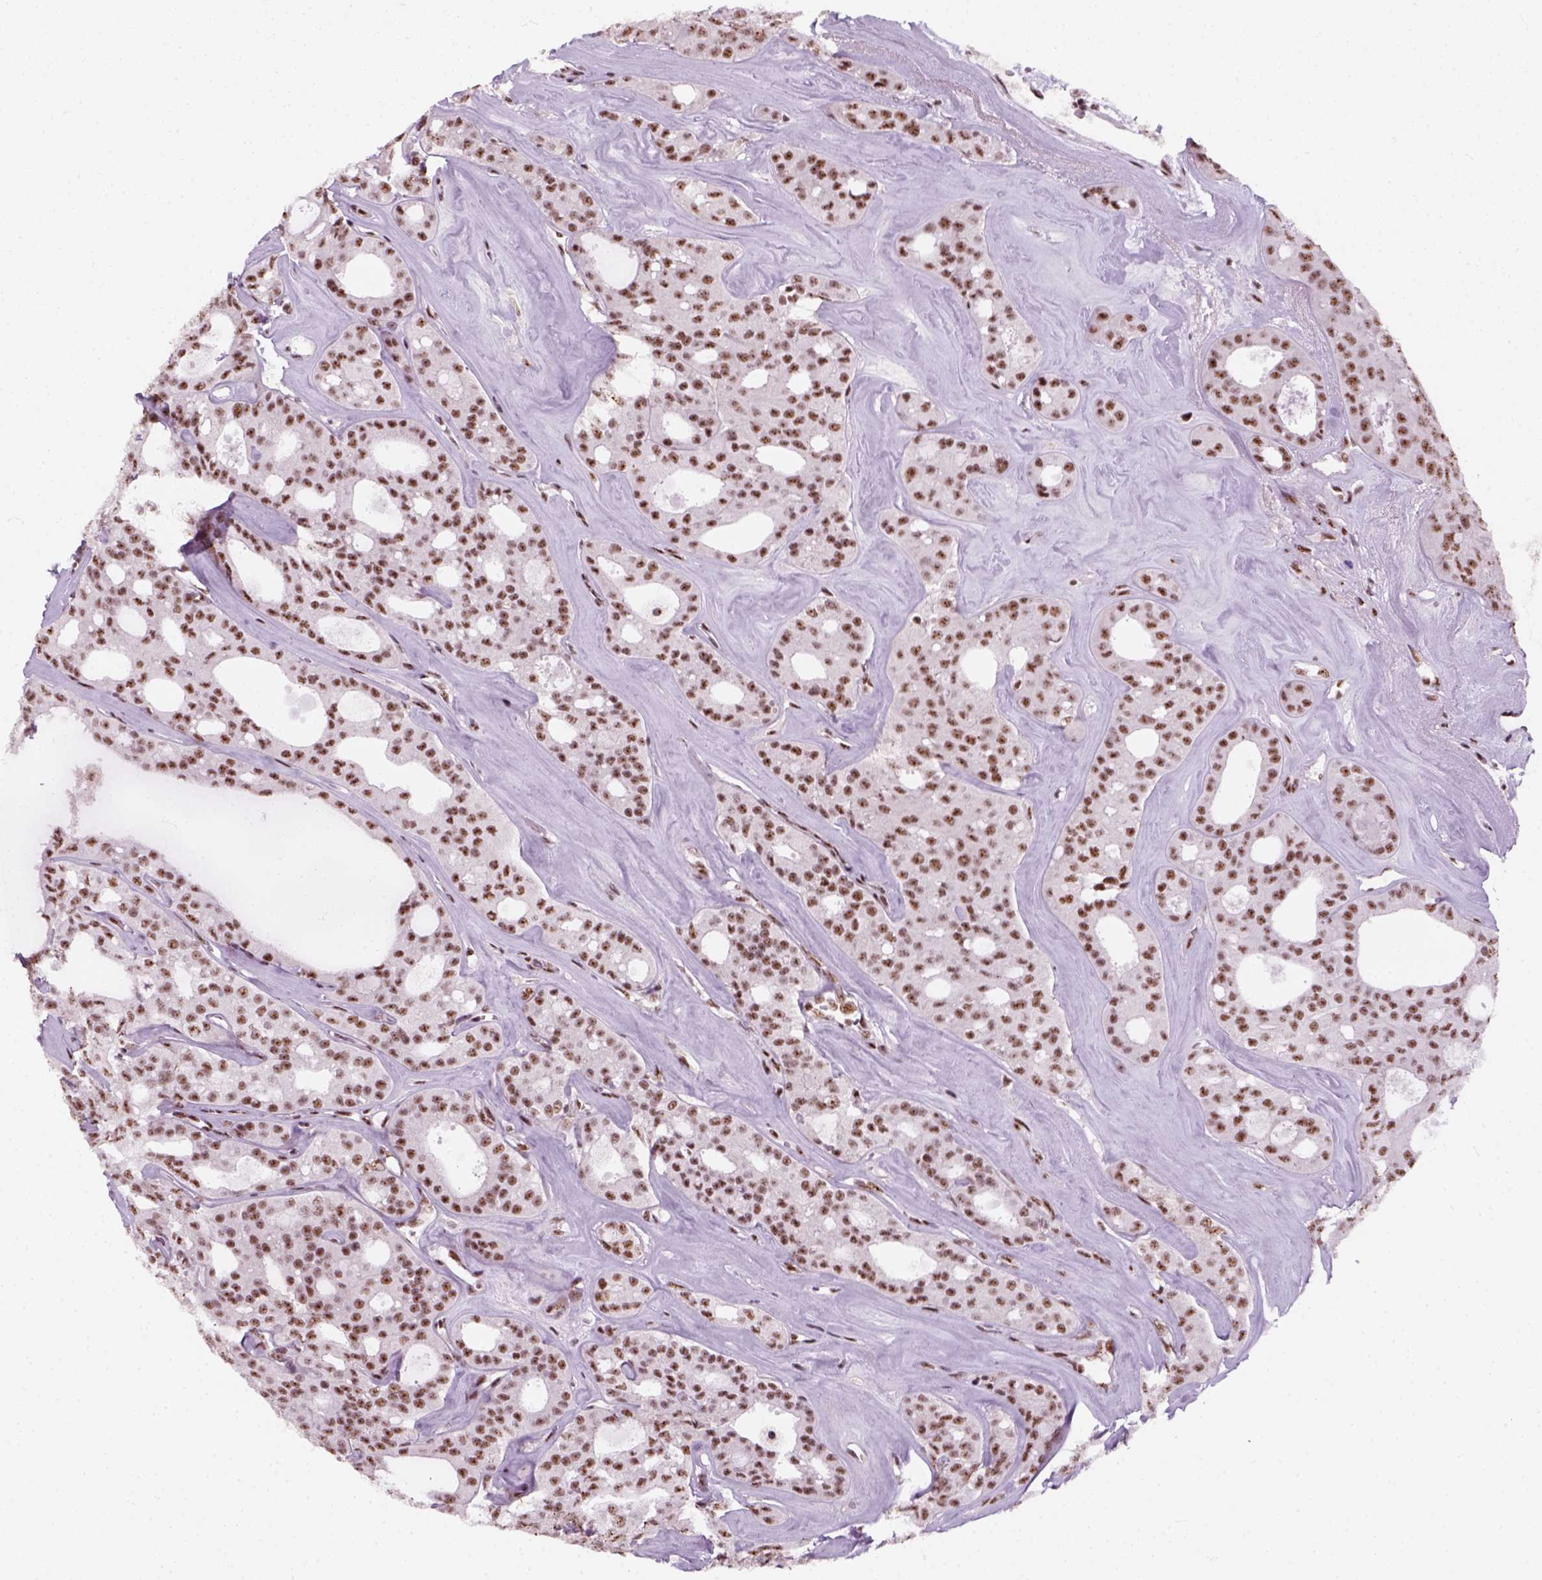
{"staining": {"intensity": "moderate", "quantity": ">75%", "location": "nuclear"}, "tissue": "thyroid cancer", "cell_type": "Tumor cells", "image_type": "cancer", "snomed": [{"axis": "morphology", "description": "Follicular adenoma carcinoma, NOS"}, {"axis": "topography", "description": "Thyroid gland"}], "caption": "This image exhibits thyroid cancer (follicular adenoma carcinoma) stained with IHC to label a protein in brown. The nuclear of tumor cells show moderate positivity for the protein. Nuclei are counter-stained blue.", "gene": "GTF2F1", "patient": {"sex": "male", "age": 75}}